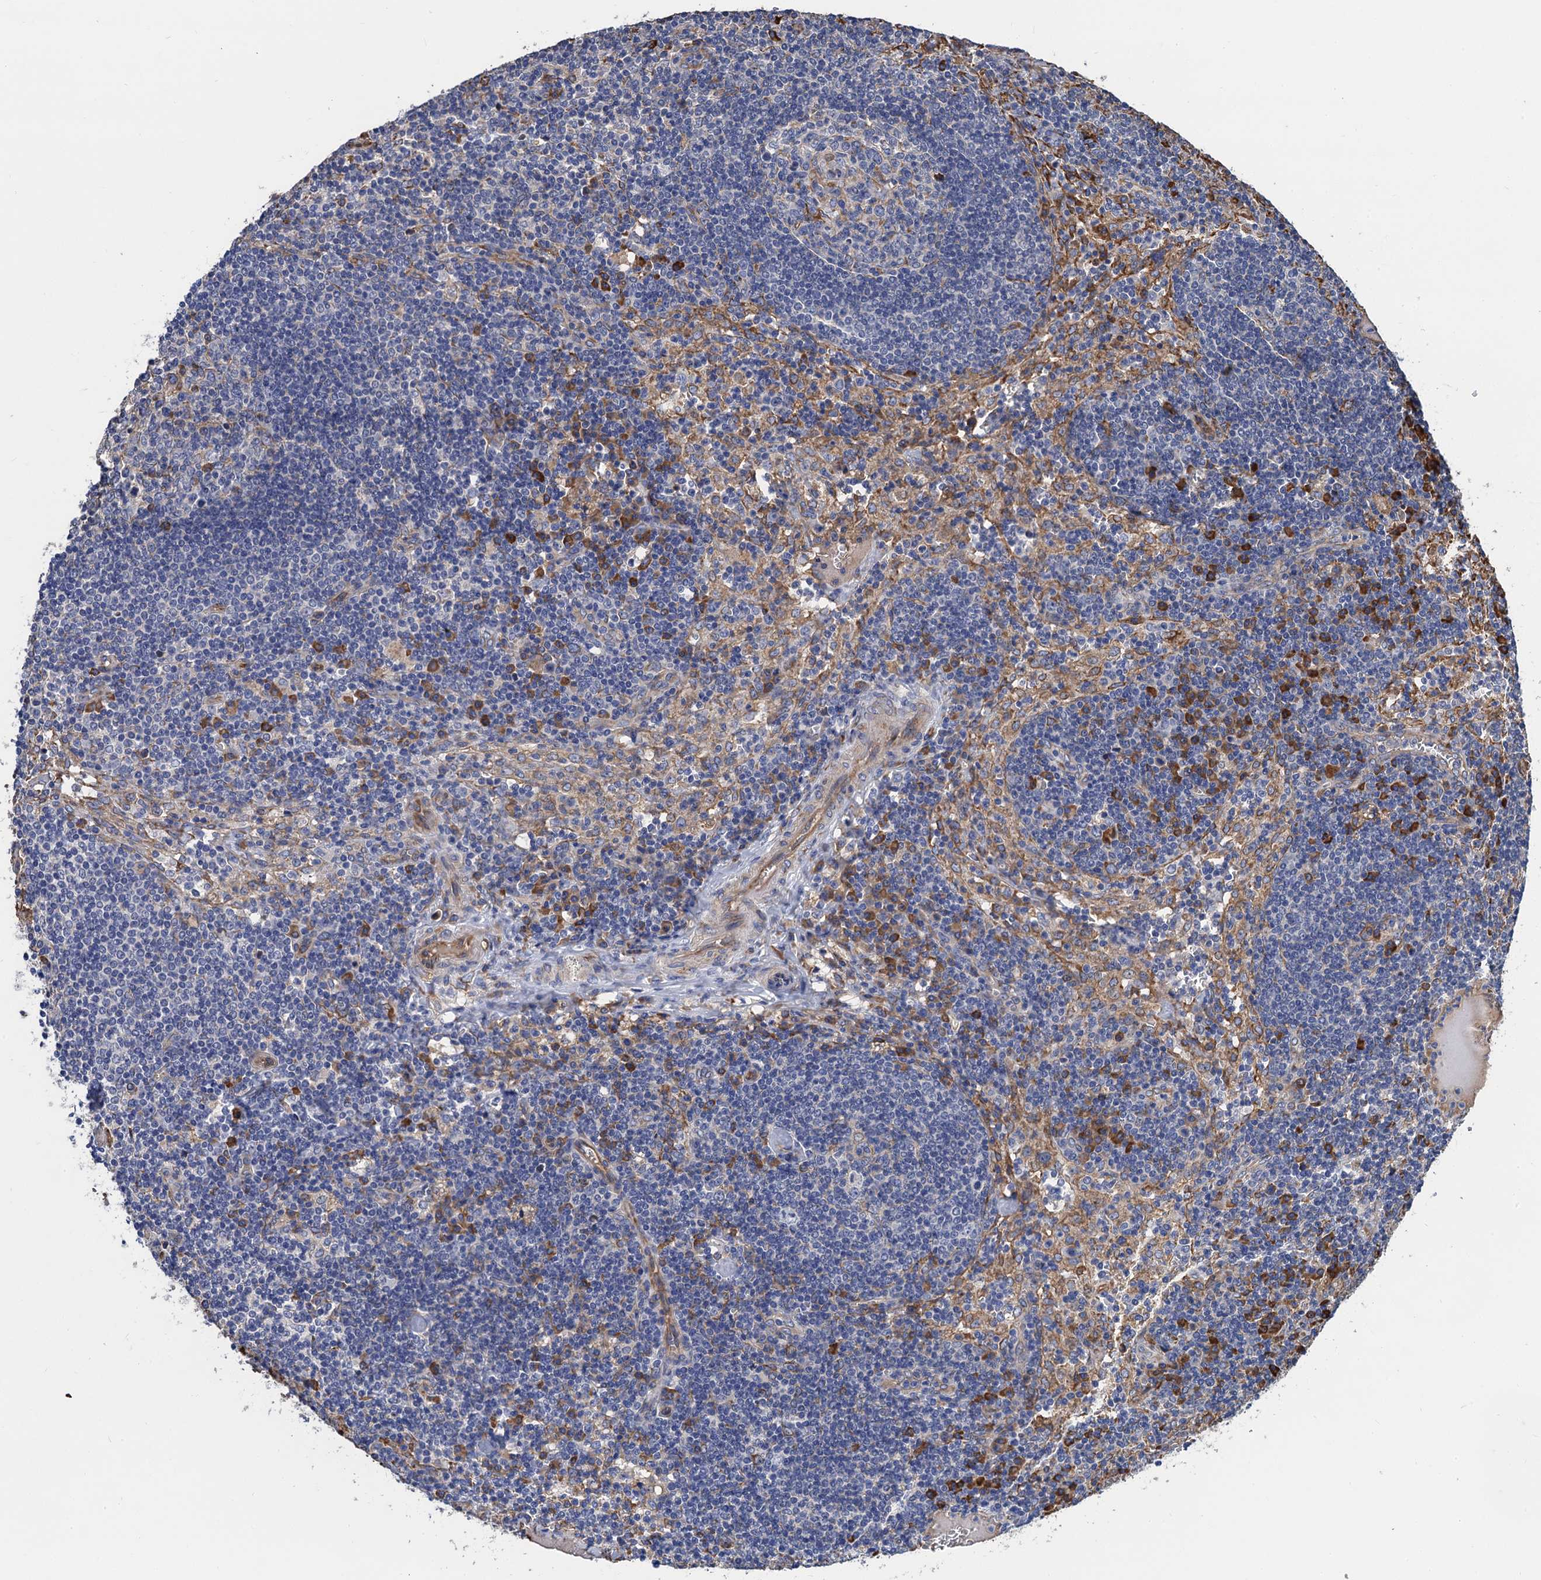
{"staining": {"intensity": "weak", "quantity": "<25%", "location": "cytoplasmic/membranous"}, "tissue": "lymph node", "cell_type": "Germinal center cells", "image_type": "normal", "snomed": [{"axis": "morphology", "description": "Normal tissue, NOS"}, {"axis": "topography", "description": "Lymph node"}], "caption": "The IHC photomicrograph has no significant positivity in germinal center cells of lymph node.", "gene": "CNNM1", "patient": {"sex": "male", "age": 58}}